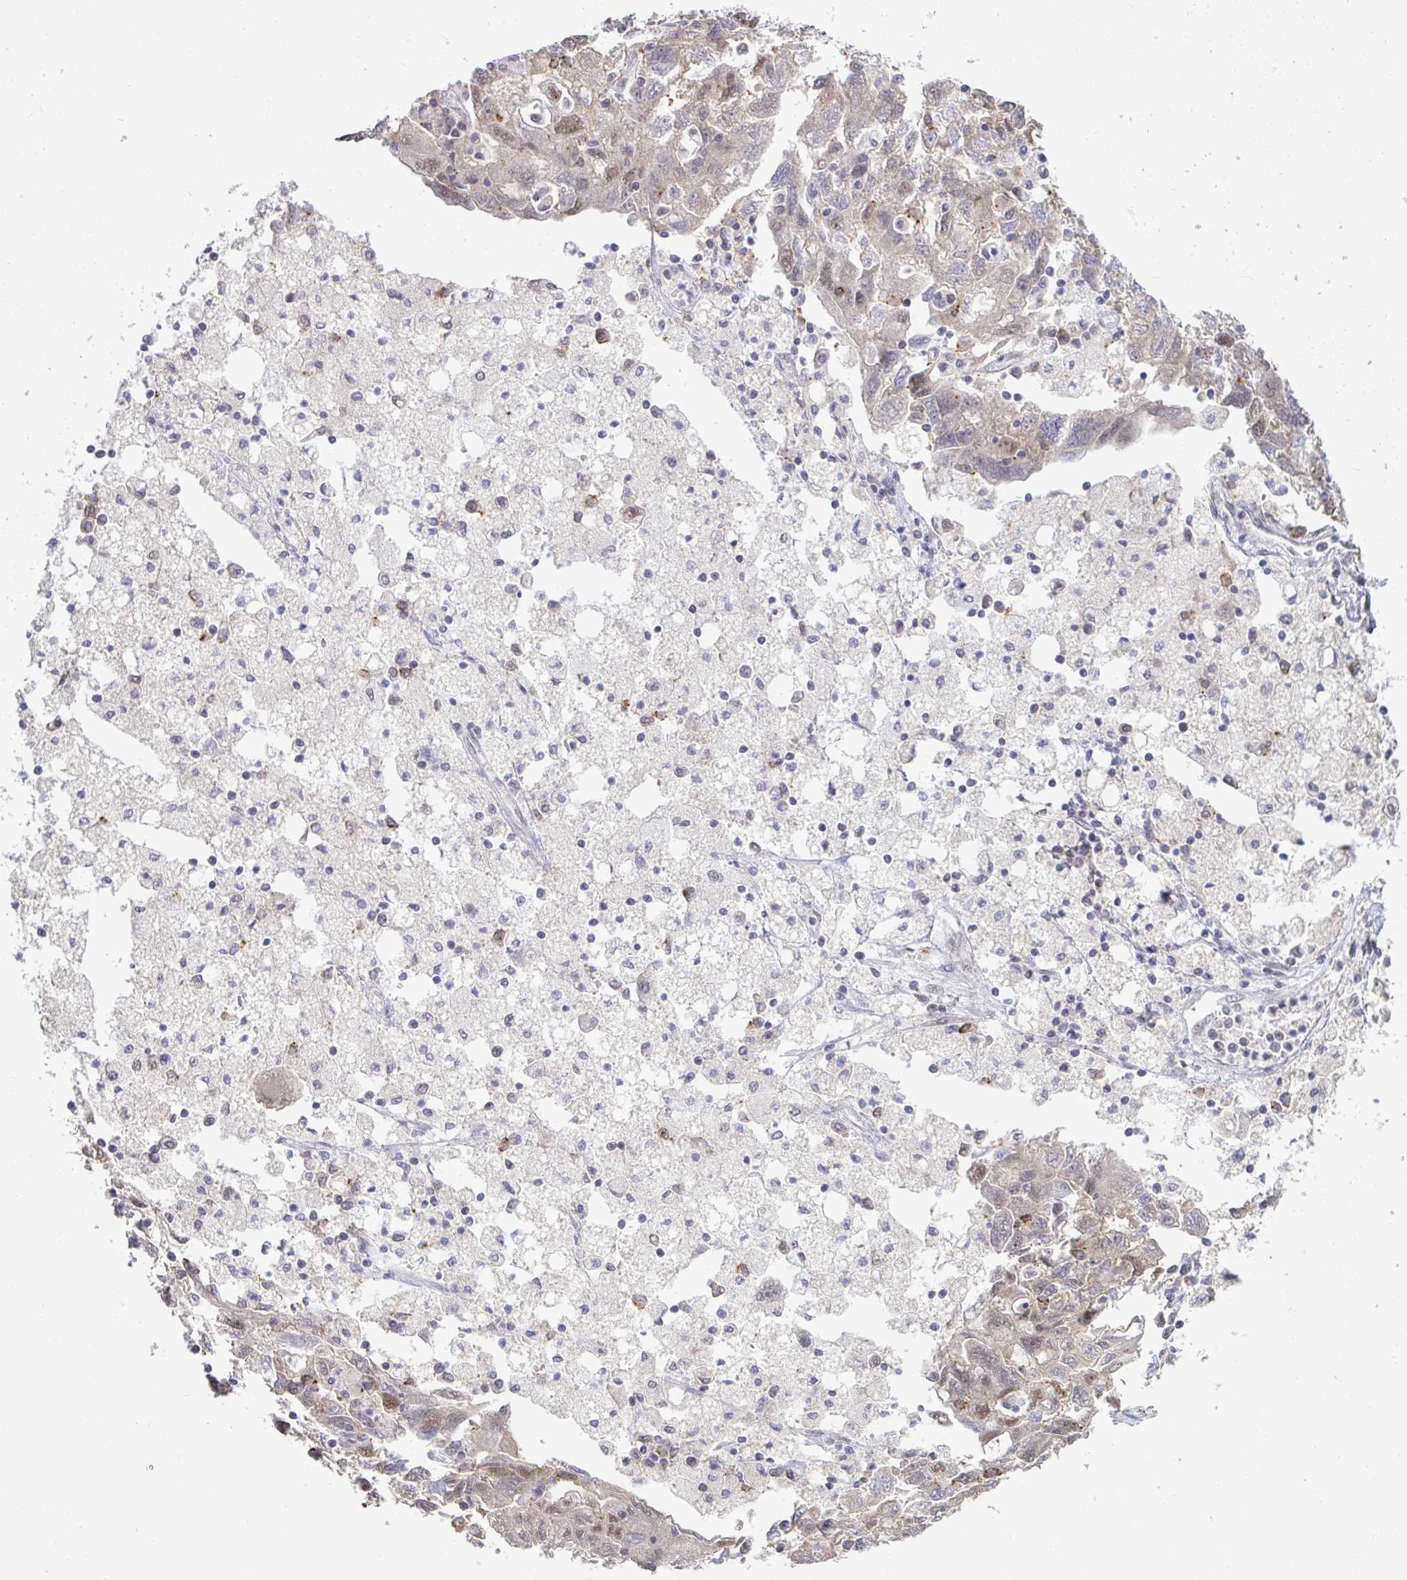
{"staining": {"intensity": "weak", "quantity": "<25%", "location": "cytoplasmic/membranous,nuclear"}, "tissue": "ovarian cancer", "cell_type": "Tumor cells", "image_type": "cancer", "snomed": [{"axis": "morphology", "description": "Carcinoma, NOS"}, {"axis": "morphology", "description": "Cystadenocarcinoma, serous, NOS"}, {"axis": "topography", "description": "Ovary"}], "caption": "Immunohistochemistry image of ovarian cancer (serous cystadenocarcinoma) stained for a protein (brown), which reveals no expression in tumor cells.", "gene": "PUF60", "patient": {"sex": "female", "age": 69}}